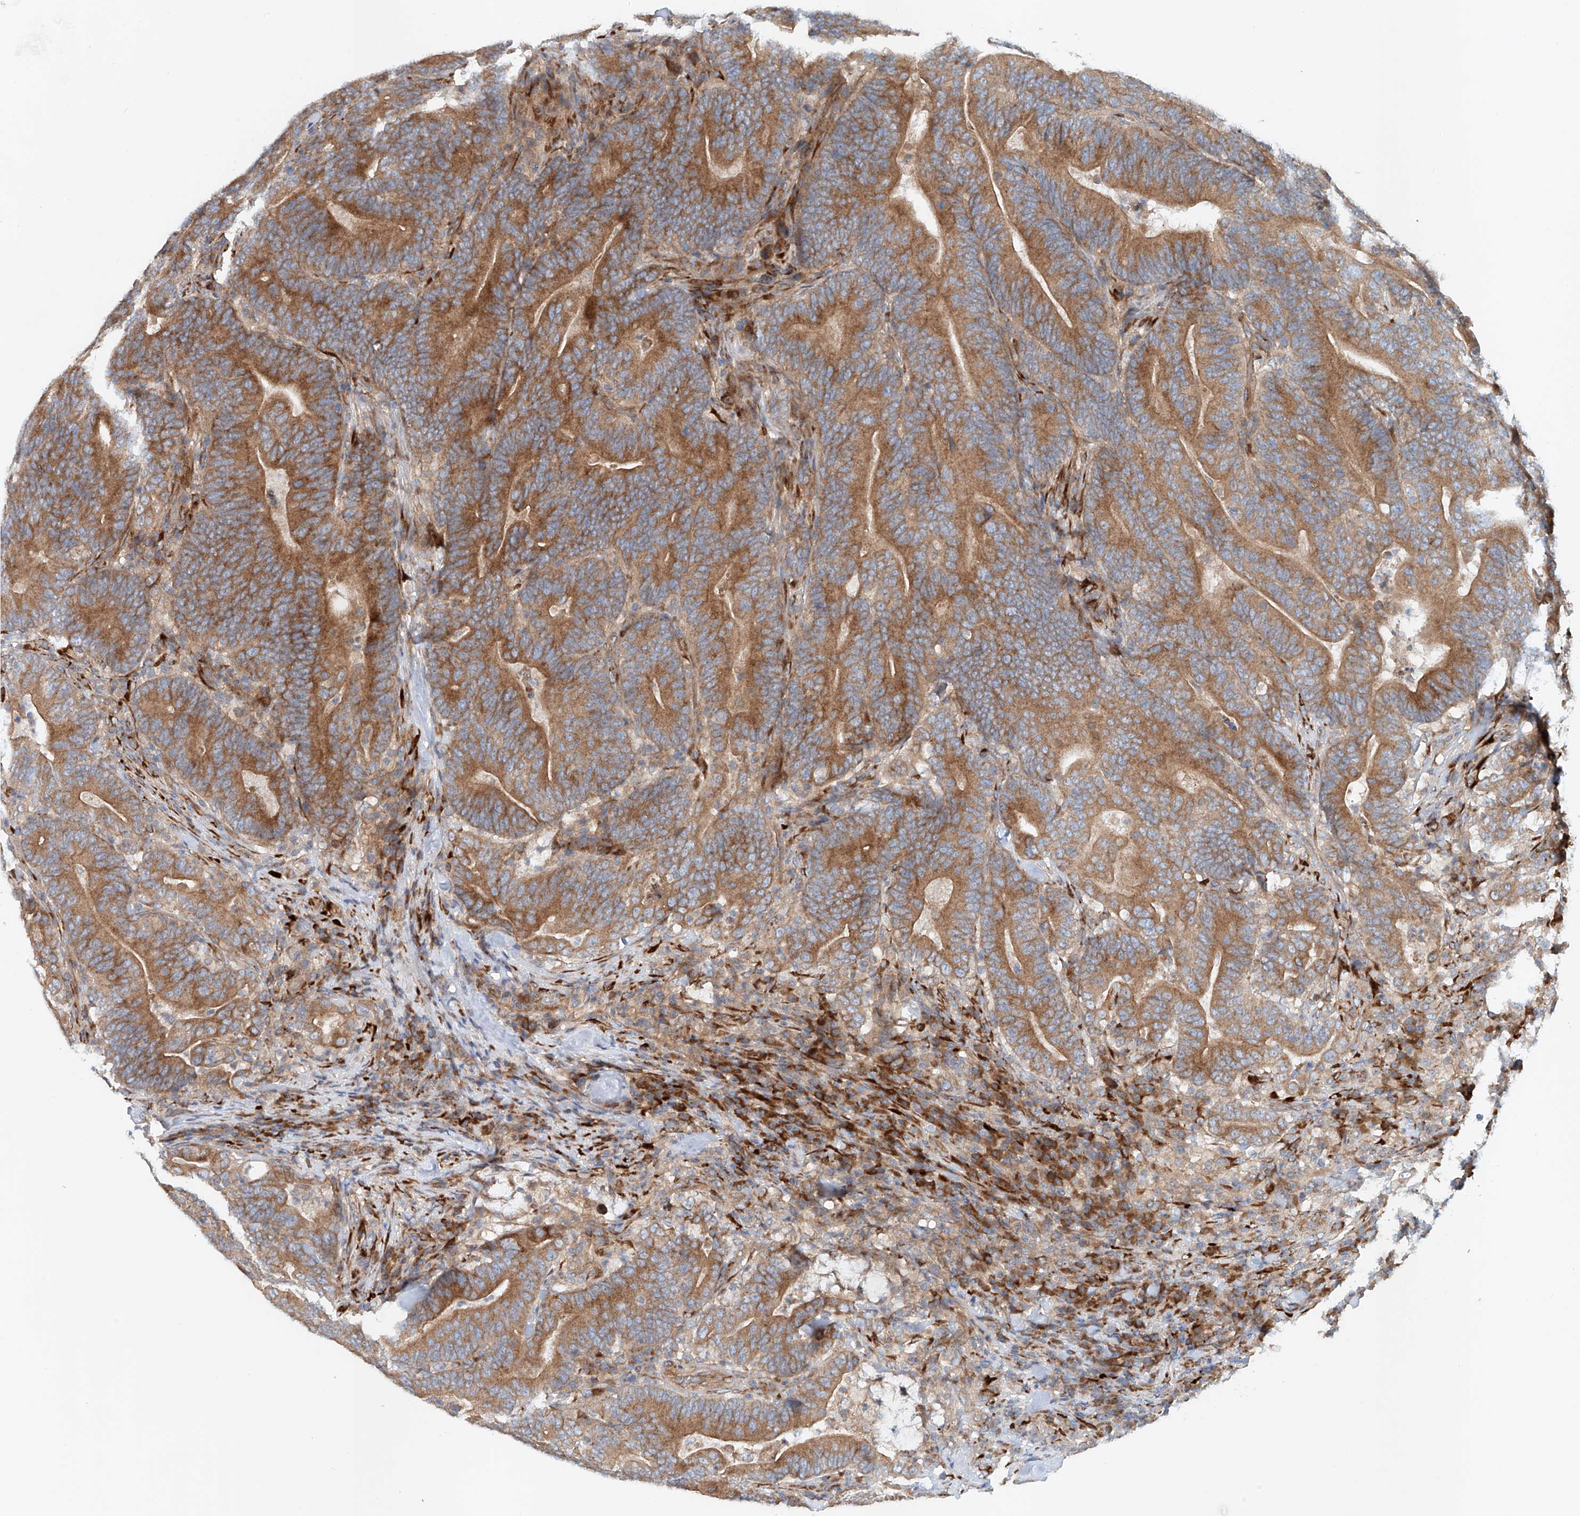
{"staining": {"intensity": "moderate", "quantity": ">75%", "location": "cytoplasmic/membranous"}, "tissue": "colorectal cancer", "cell_type": "Tumor cells", "image_type": "cancer", "snomed": [{"axis": "morphology", "description": "Adenocarcinoma, NOS"}, {"axis": "topography", "description": "Colon"}], "caption": "This histopathology image reveals colorectal adenocarcinoma stained with immunohistochemistry (IHC) to label a protein in brown. The cytoplasmic/membranous of tumor cells show moderate positivity for the protein. Nuclei are counter-stained blue.", "gene": "SNAP29", "patient": {"sex": "female", "age": 66}}